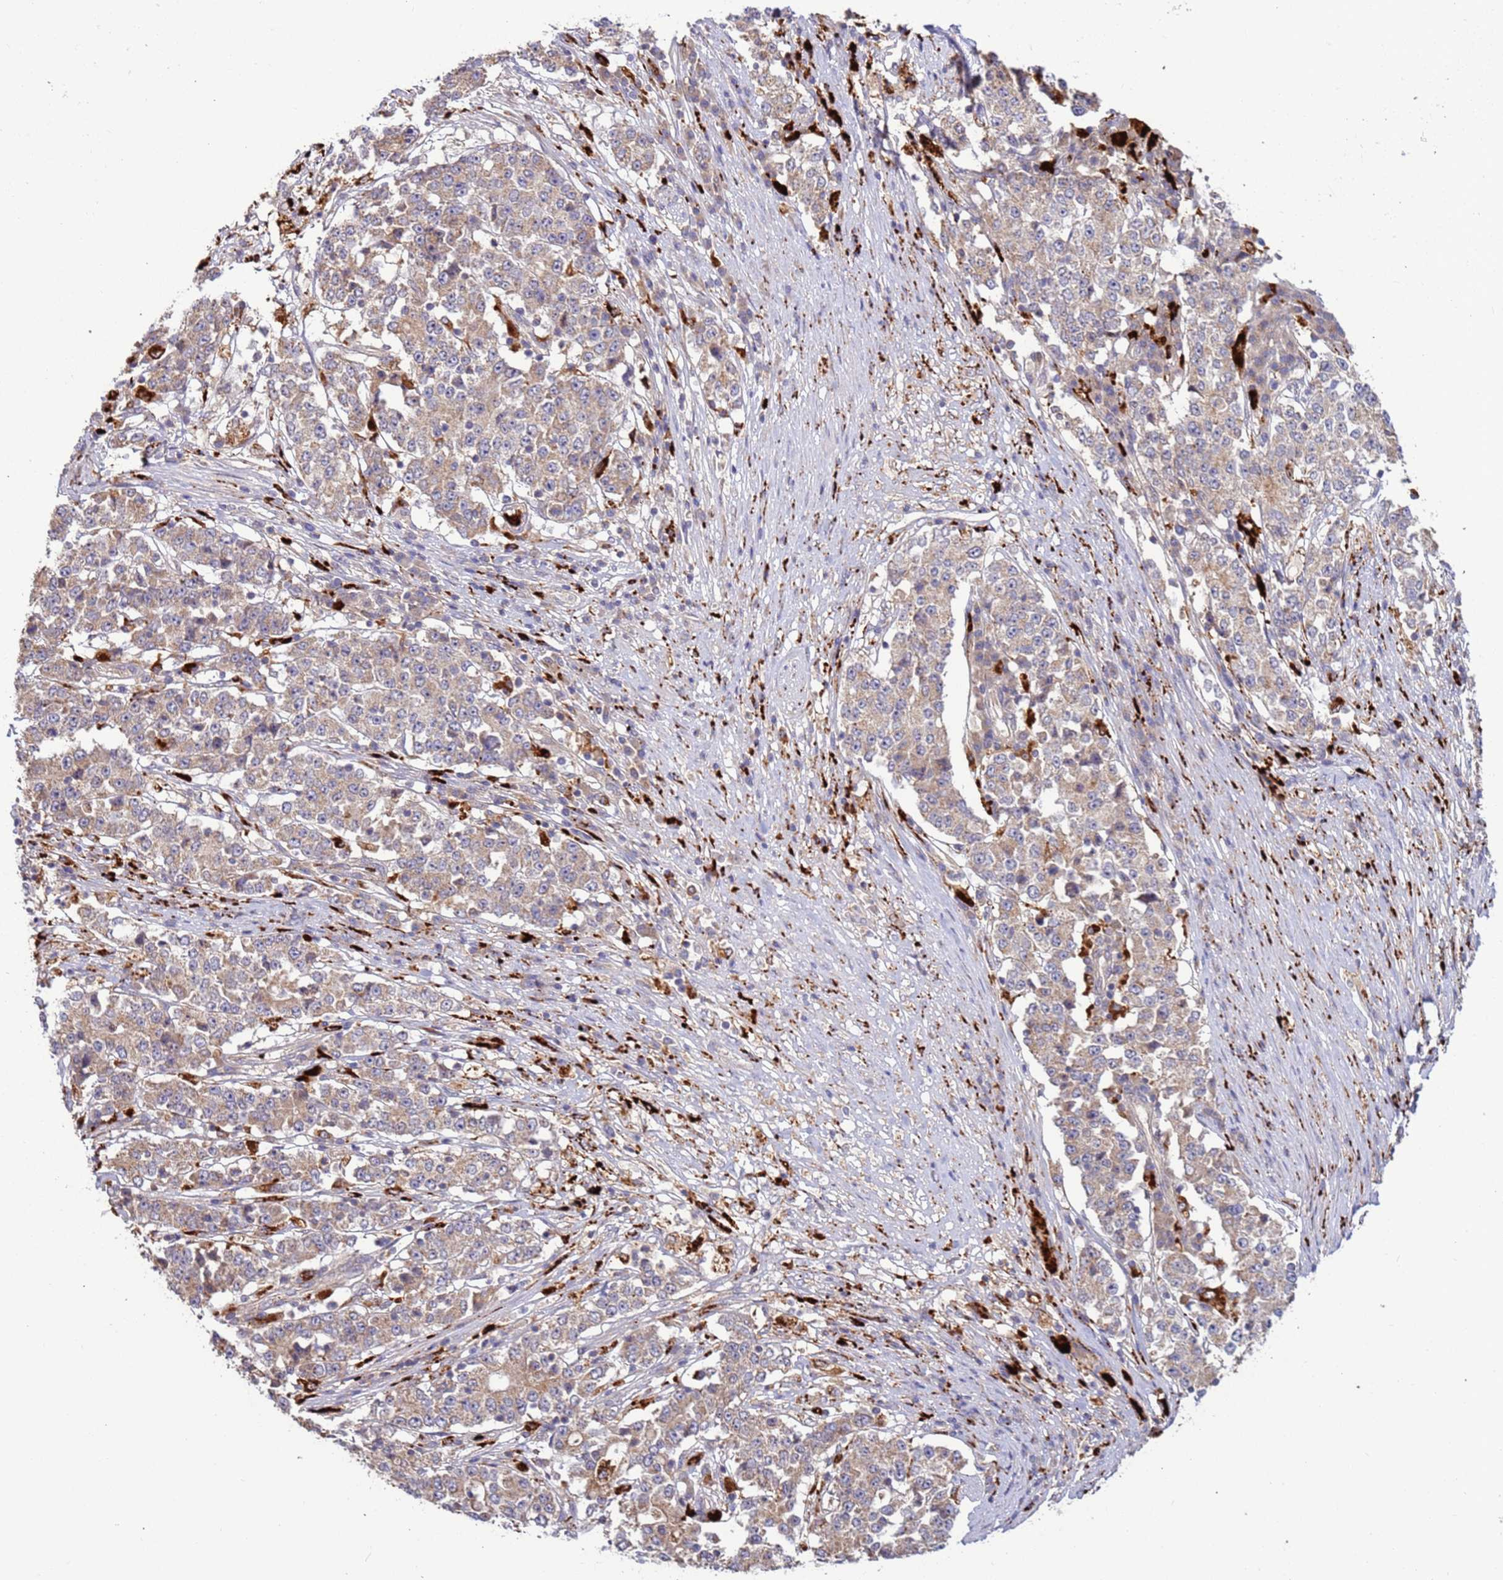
{"staining": {"intensity": "weak", "quantity": ">75%", "location": "cytoplasmic/membranous"}, "tissue": "stomach cancer", "cell_type": "Tumor cells", "image_type": "cancer", "snomed": [{"axis": "morphology", "description": "Adenocarcinoma, NOS"}, {"axis": "topography", "description": "Stomach"}], "caption": "Human adenocarcinoma (stomach) stained with a brown dye demonstrates weak cytoplasmic/membranous positive positivity in approximately >75% of tumor cells.", "gene": "VPS36", "patient": {"sex": "male", "age": 59}}